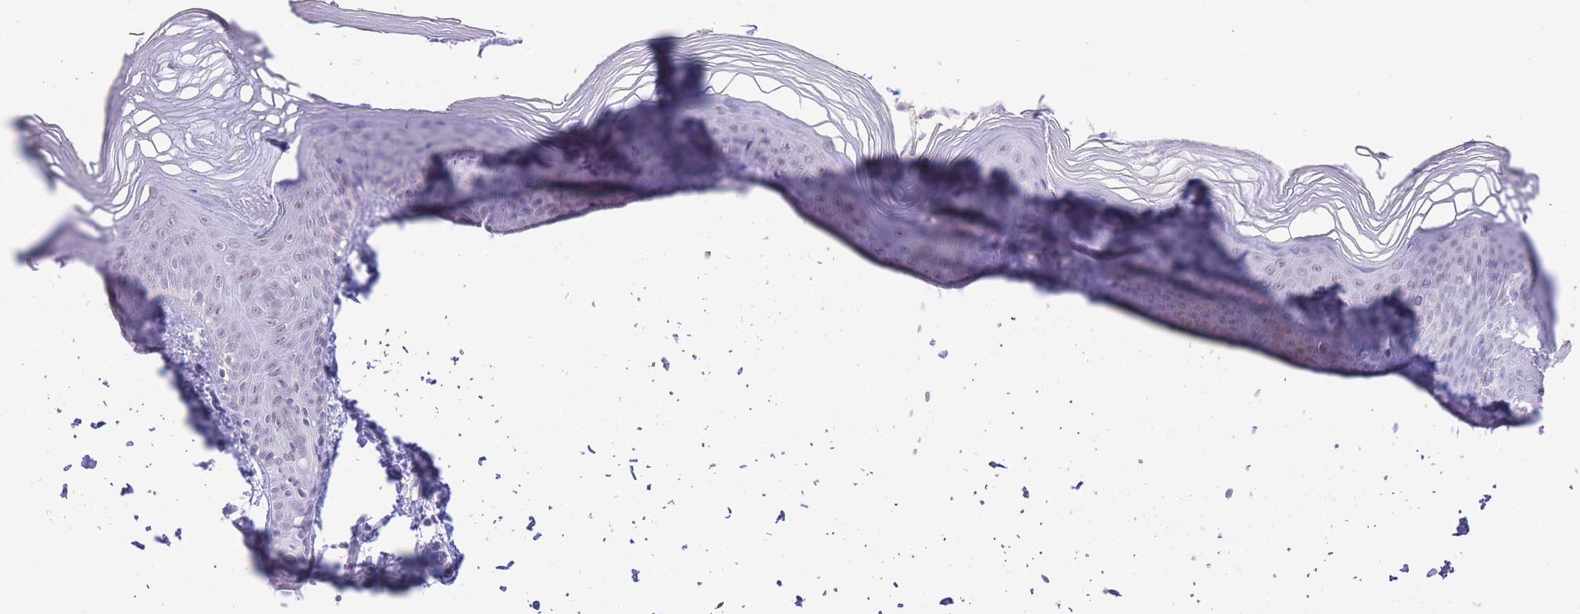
{"staining": {"intensity": "moderate", "quantity": "<25%", "location": "nuclear"}, "tissue": "skin", "cell_type": "Epidermal cells", "image_type": "normal", "snomed": [{"axis": "morphology", "description": "Normal tissue, NOS"}, {"axis": "morphology", "description": "Inflammation, NOS"}, {"axis": "topography", "description": "Soft tissue"}, {"axis": "topography", "description": "Anal"}], "caption": "Moderate nuclear positivity is appreciated in approximately <25% of epidermal cells in benign skin. (DAB IHC, brown staining for protein, blue staining for nuclei).", "gene": "CYP2B6", "patient": {"sex": "female", "age": 15}}